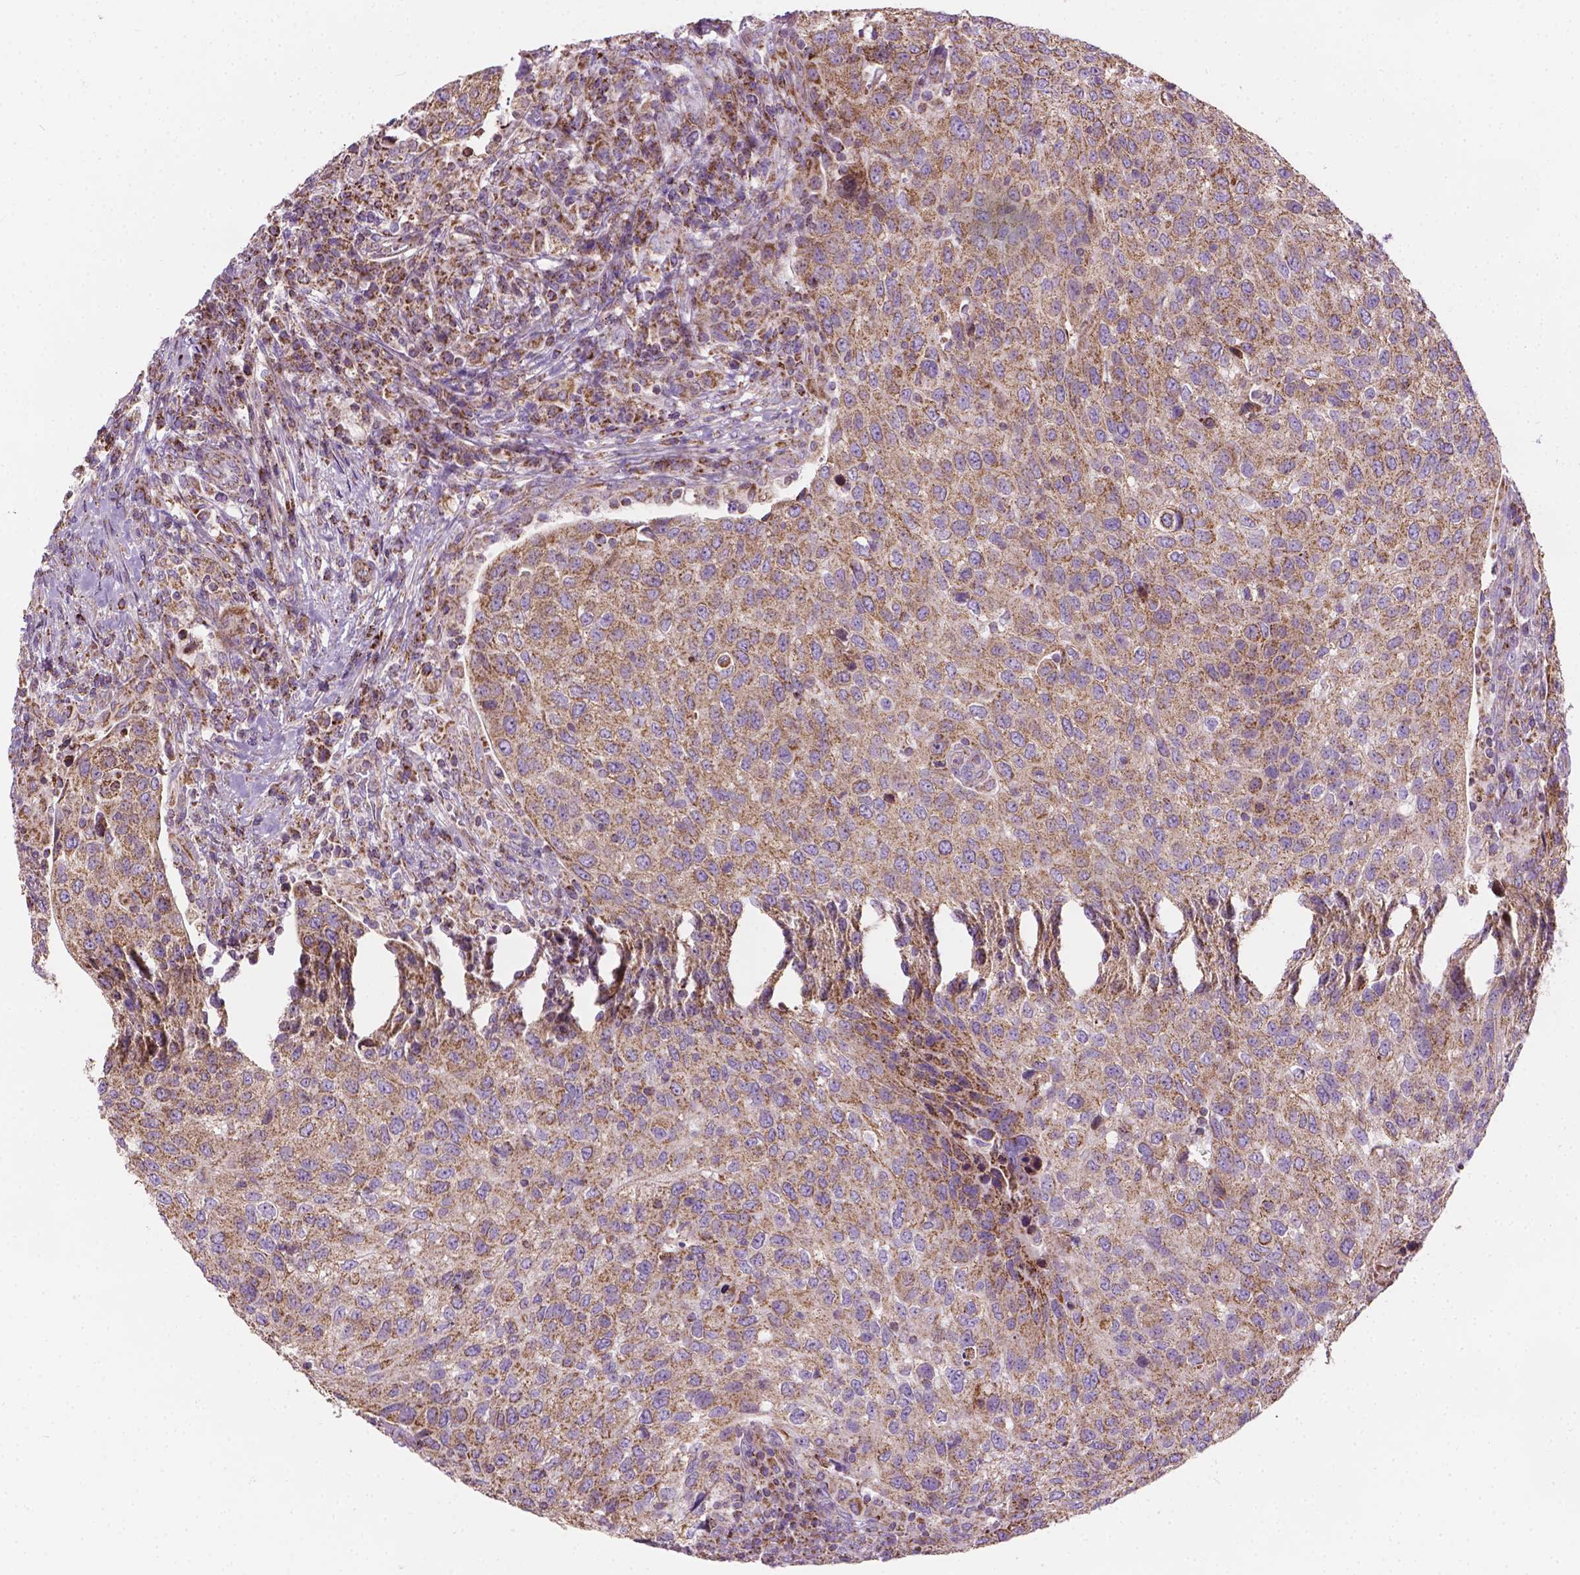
{"staining": {"intensity": "moderate", "quantity": ">75%", "location": "cytoplasmic/membranous"}, "tissue": "urothelial cancer", "cell_type": "Tumor cells", "image_type": "cancer", "snomed": [{"axis": "morphology", "description": "Urothelial carcinoma, High grade"}, {"axis": "topography", "description": "Urinary bladder"}], "caption": "Immunohistochemistry staining of urothelial carcinoma (high-grade), which demonstrates medium levels of moderate cytoplasmic/membranous expression in approximately >75% of tumor cells indicating moderate cytoplasmic/membranous protein staining. The staining was performed using DAB (3,3'-diaminobenzidine) (brown) for protein detection and nuclei were counterstained in hematoxylin (blue).", "gene": "PIBF1", "patient": {"sex": "female", "age": 78}}